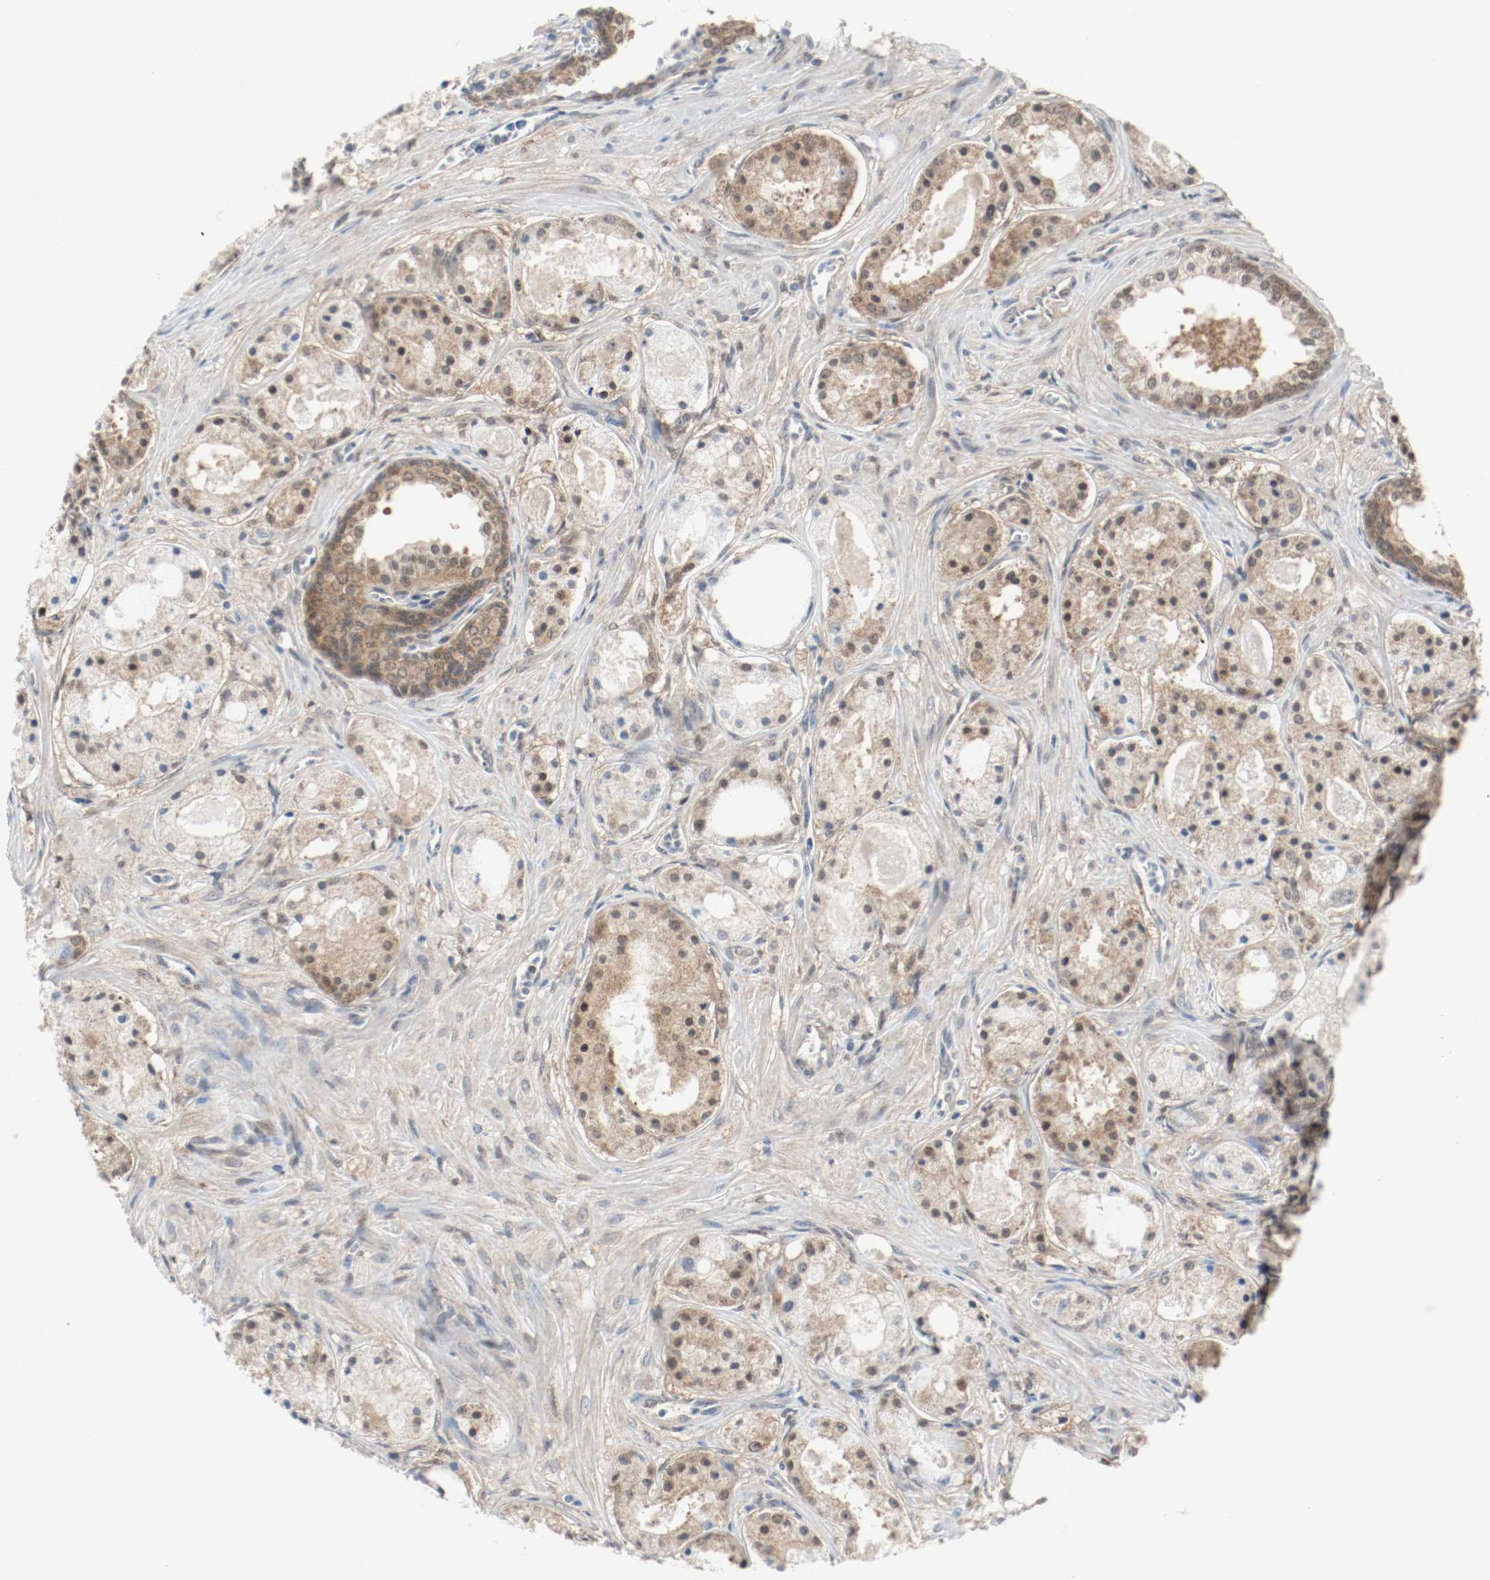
{"staining": {"intensity": "moderate", "quantity": ">75%", "location": "cytoplasmic/membranous,nuclear"}, "tissue": "prostate cancer", "cell_type": "Tumor cells", "image_type": "cancer", "snomed": [{"axis": "morphology", "description": "Adenocarcinoma, Low grade"}, {"axis": "topography", "description": "Prostate"}], "caption": "The micrograph exhibits a brown stain indicating the presence of a protein in the cytoplasmic/membranous and nuclear of tumor cells in adenocarcinoma (low-grade) (prostate).", "gene": "PPME1", "patient": {"sex": "male", "age": 57}}